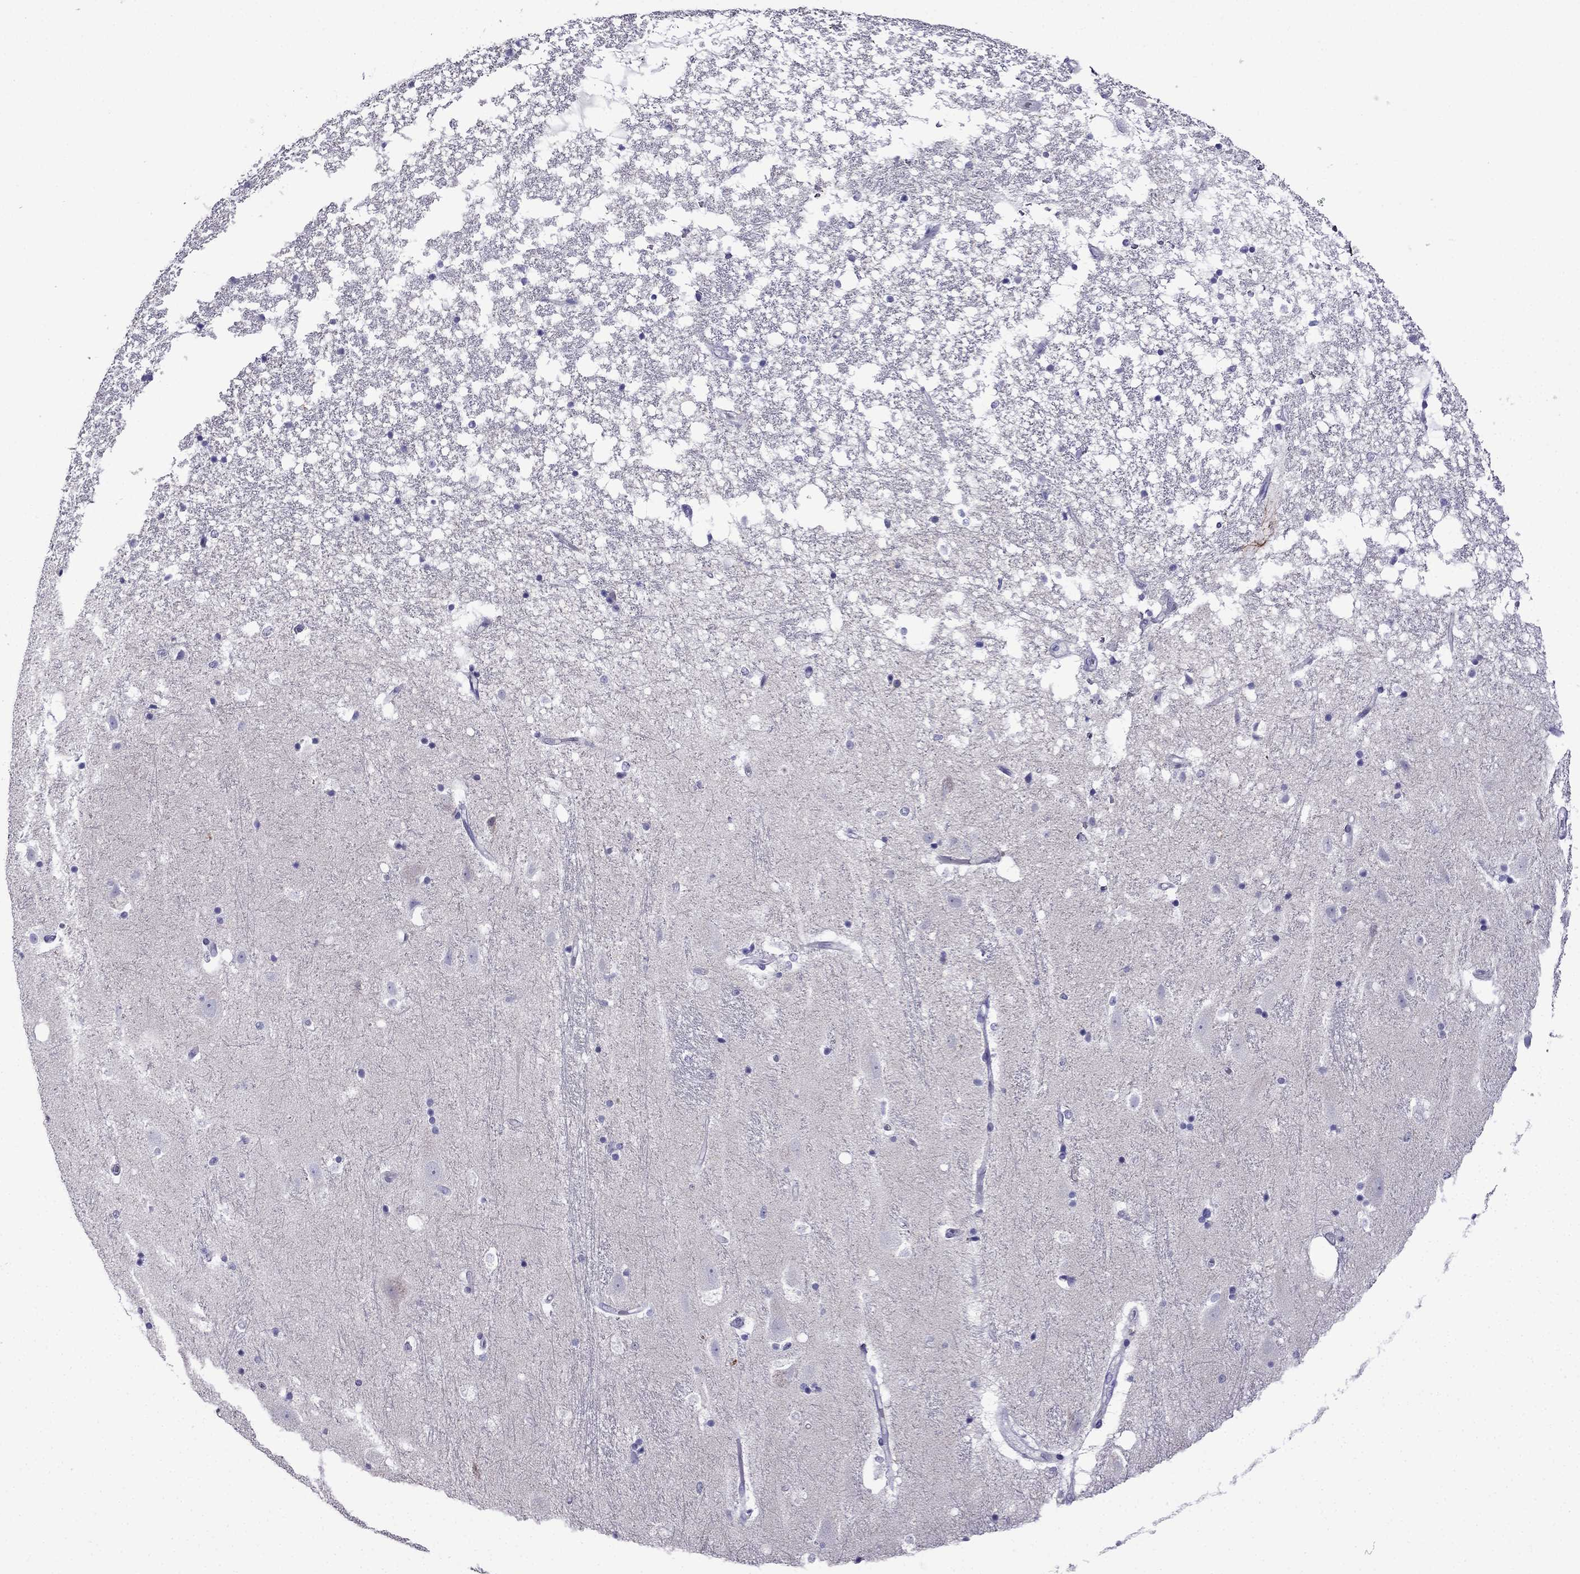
{"staining": {"intensity": "negative", "quantity": "none", "location": "none"}, "tissue": "hippocampus", "cell_type": "Glial cells", "image_type": "normal", "snomed": [{"axis": "morphology", "description": "Normal tissue, NOS"}, {"axis": "topography", "description": "Hippocampus"}], "caption": "The photomicrograph demonstrates no staining of glial cells in normal hippocampus. (Stains: DAB immunohistochemistry (IHC) with hematoxylin counter stain, Microscopy: brightfield microscopy at high magnification).", "gene": "POM121L12", "patient": {"sex": "male", "age": 49}}